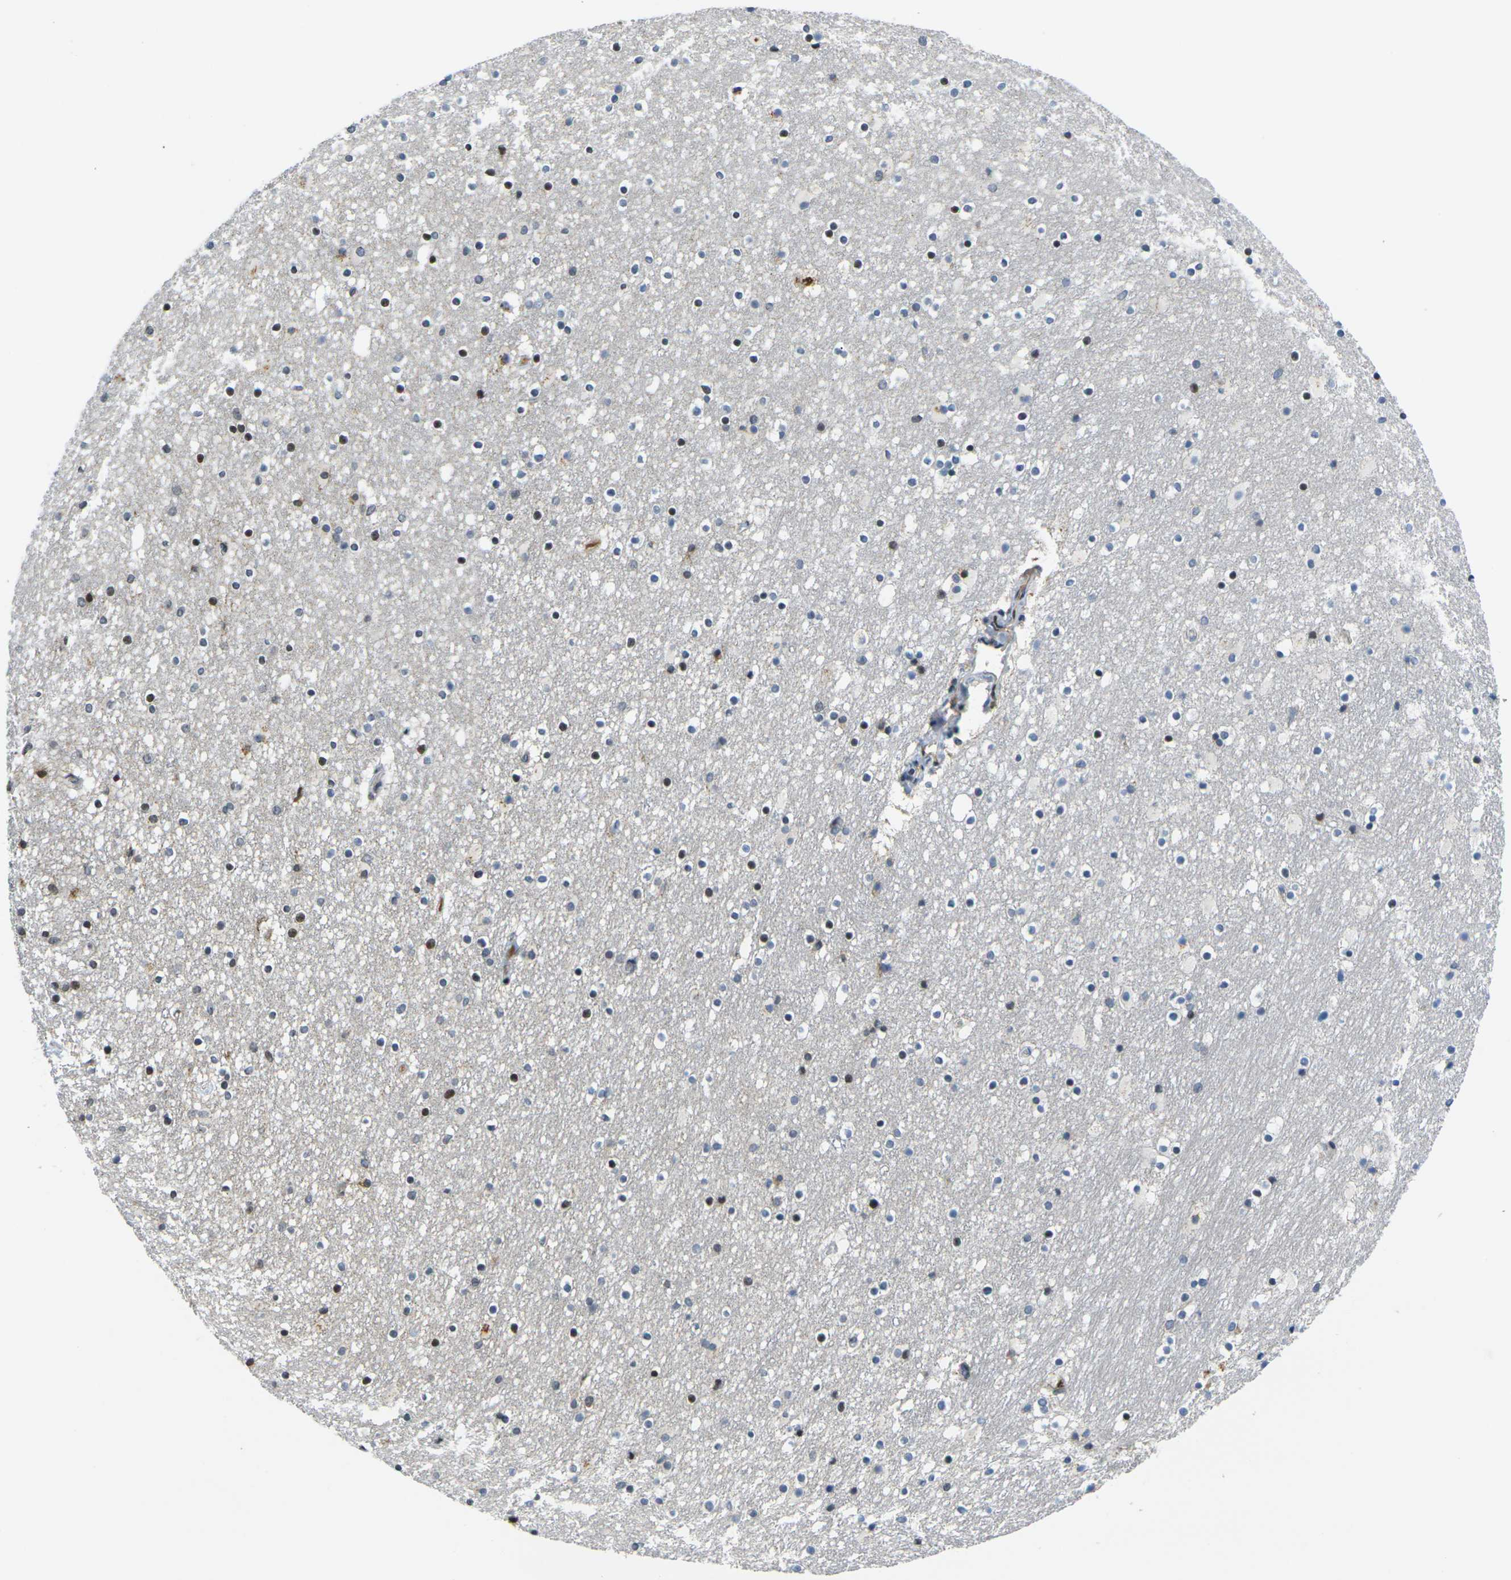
{"staining": {"intensity": "moderate", "quantity": "25%-75%", "location": "nuclear"}, "tissue": "caudate", "cell_type": "Glial cells", "image_type": "normal", "snomed": [{"axis": "morphology", "description": "Normal tissue, NOS"}, {"axis": "topography", "description": "Lateral ventricle wall"}], "caption": "Immunohistochemistry (DAB) staining of normal caudate shows moderate nuclear protein expression in approximately 25%-75% of glial cells. Ihc stains the protein of interest in brown and the nuclei are stained blue.", "gene": "C1QC", "patient": {"sex": "male", "age": 45}}